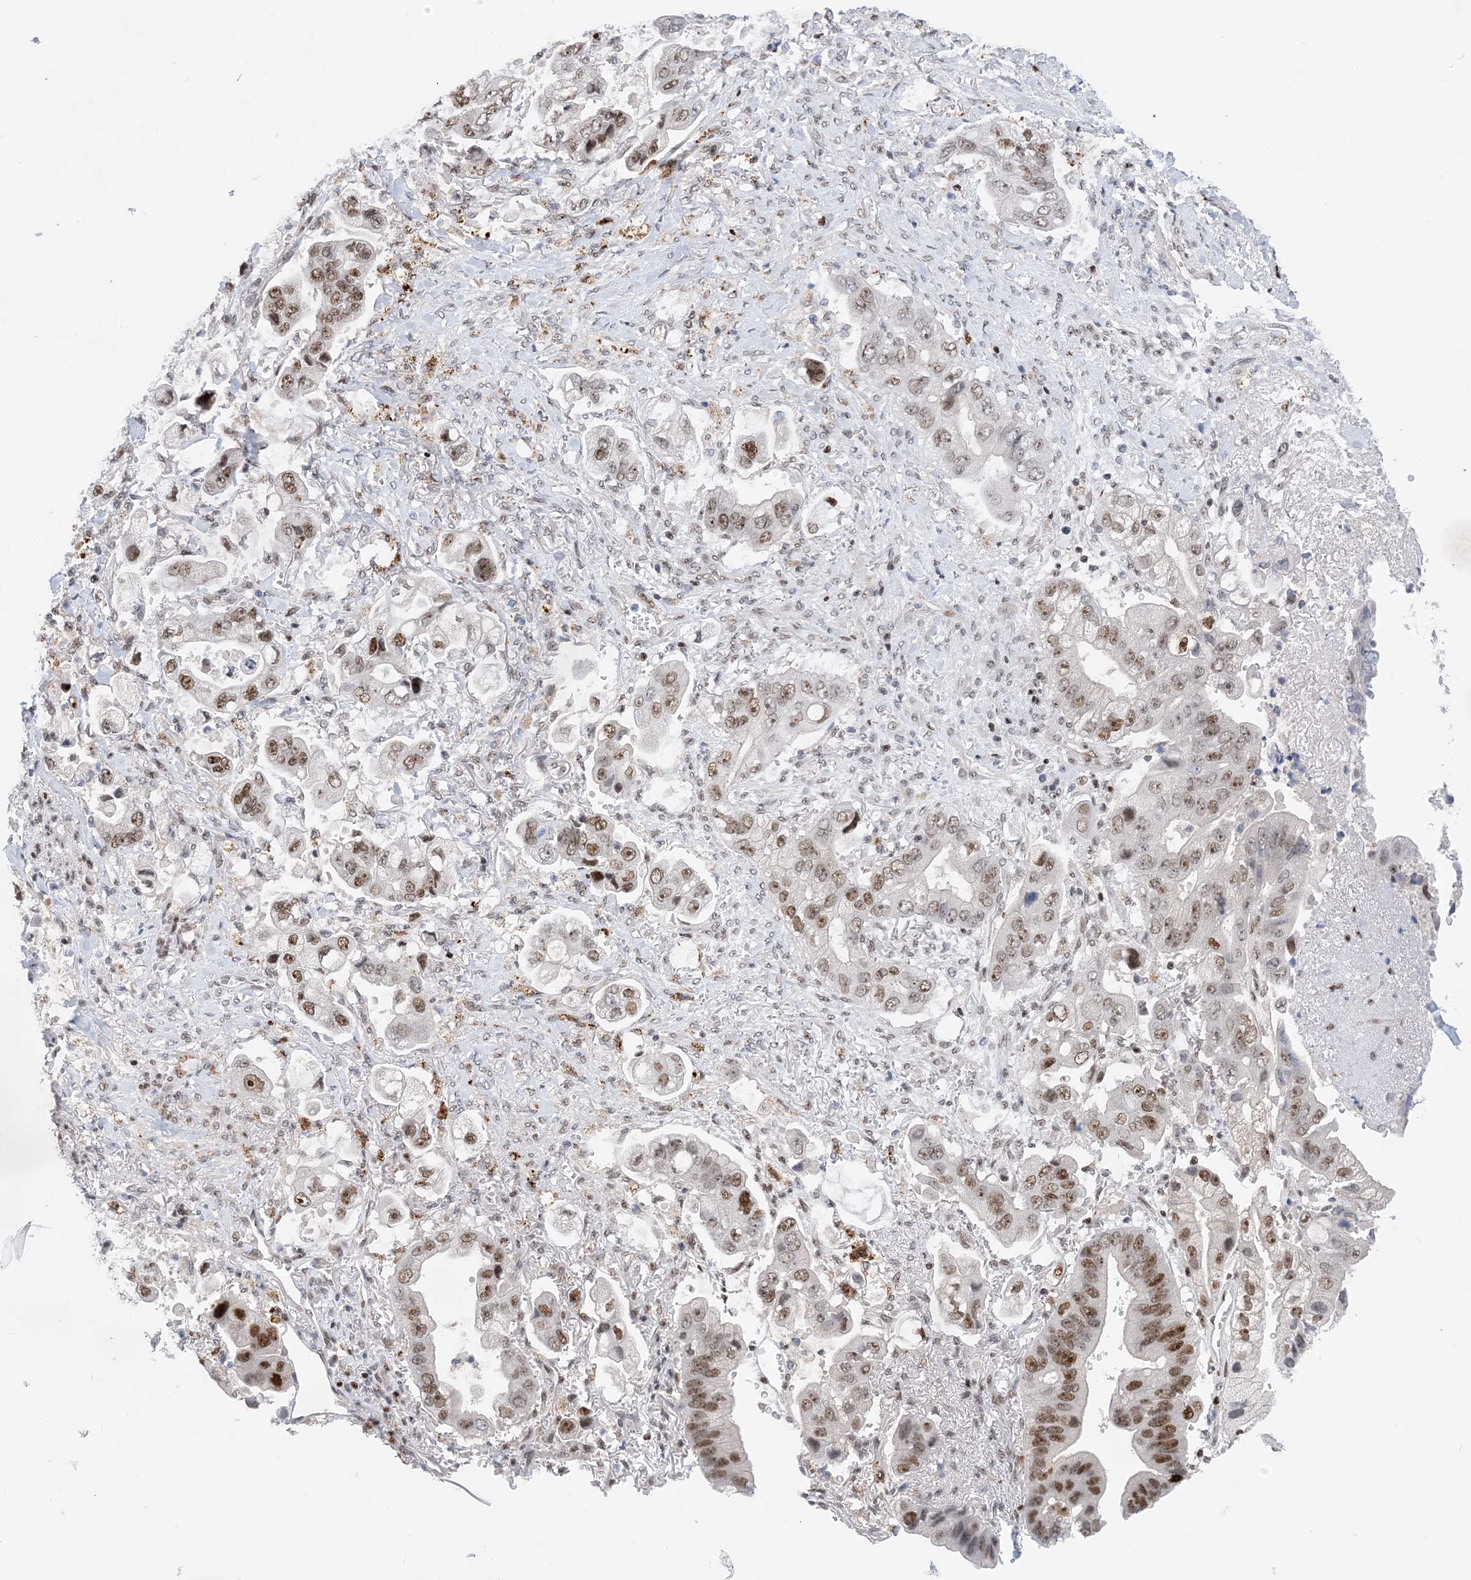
{"staining": {"intensity": "moderate", "quantity": ">75%", "location": "nuclear"}, "tissue": "stomach cancer", "cell_type": "Tumor cells", "image_type": "cancer", "snomed": [{"axis": "morphology", "description": "Adenocarcinoma, NOS"}, {"axis": "topography", "description": "Stomach"}], "caption": "Immunohistochemistry (IHC) photomicrograph of adenocarcinoma (stomach) stained for a protein (brown), which demonstrates medium levels of moderate nuclear expression in about >75% of tumor cells.", "gene": "TSPYL1", "patient": {"sex": "male", "age": 62}}